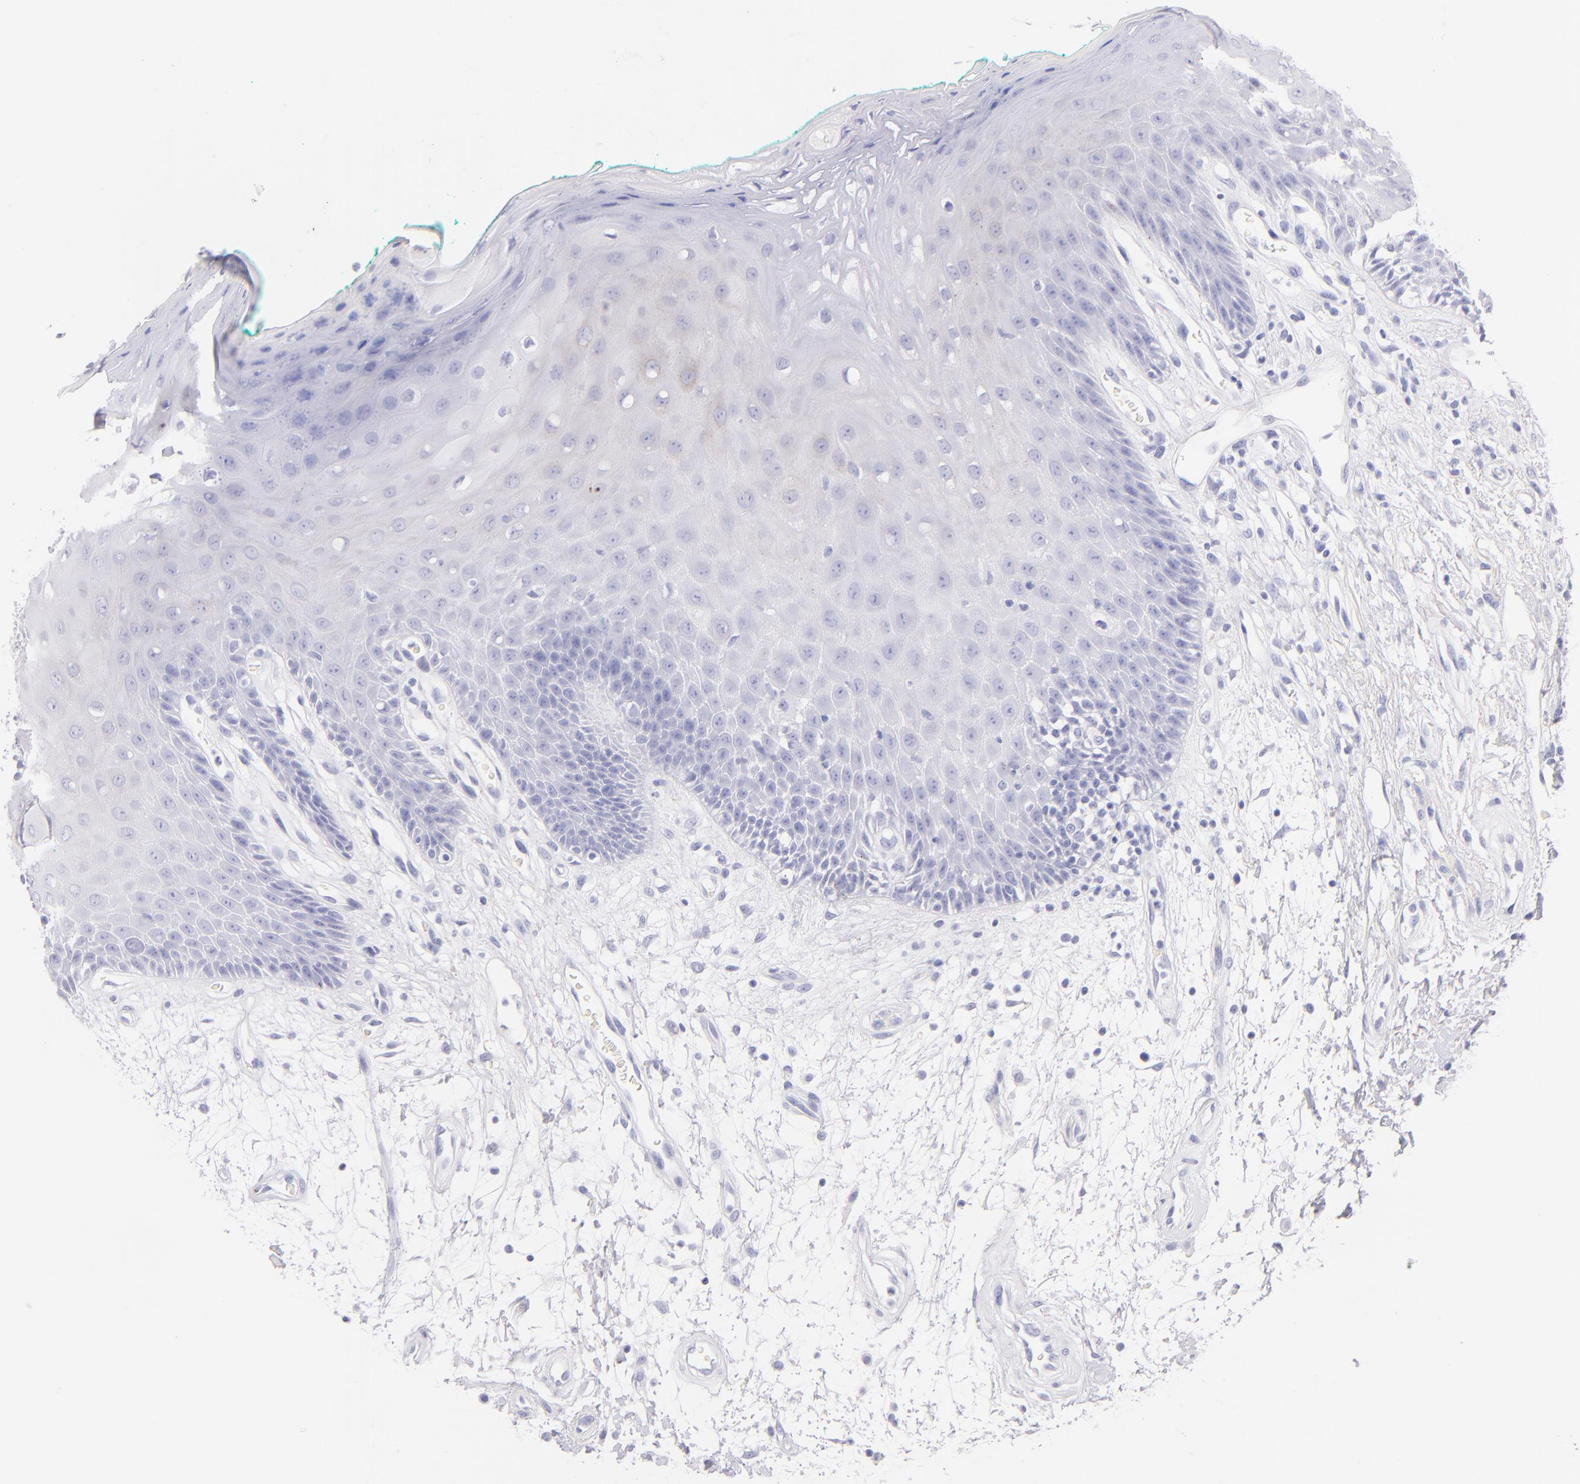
{"staining": {"intensity": "weak", "quantity": "<25%", "location": "cytoplasmic/membranous"}, "tissue": "oral mucosa", "cell_type": "Squamous epithelial cells", "image_type": "normal", "snomed": [{"axis": "morphology", "description": "Normal tissue, NOS"}, {"axis": "morphology", "description": "Squamous cell carcinoma, NOS"}, {"axis": "topography", "description": "Skeletal muscle"}, {"axis": "topography", "description": "Oral tissue"}, {"axis": "topography", "description": "Head-Neck"}], "caption": "This is a photomicrograph of immunohistochemistry (IHC) staining of normal oral mucosa, which shows no positivity in squamous epithelial cells. Brightfield microscopy of immunohistochemistry (IHC) stained with DAB (3,3'-diaminobenzidine) (brown) and hematoxylin (blue), captured at high magnification.", "gene": "SDC1", "patient": {"sex": "female", "age": 84}}